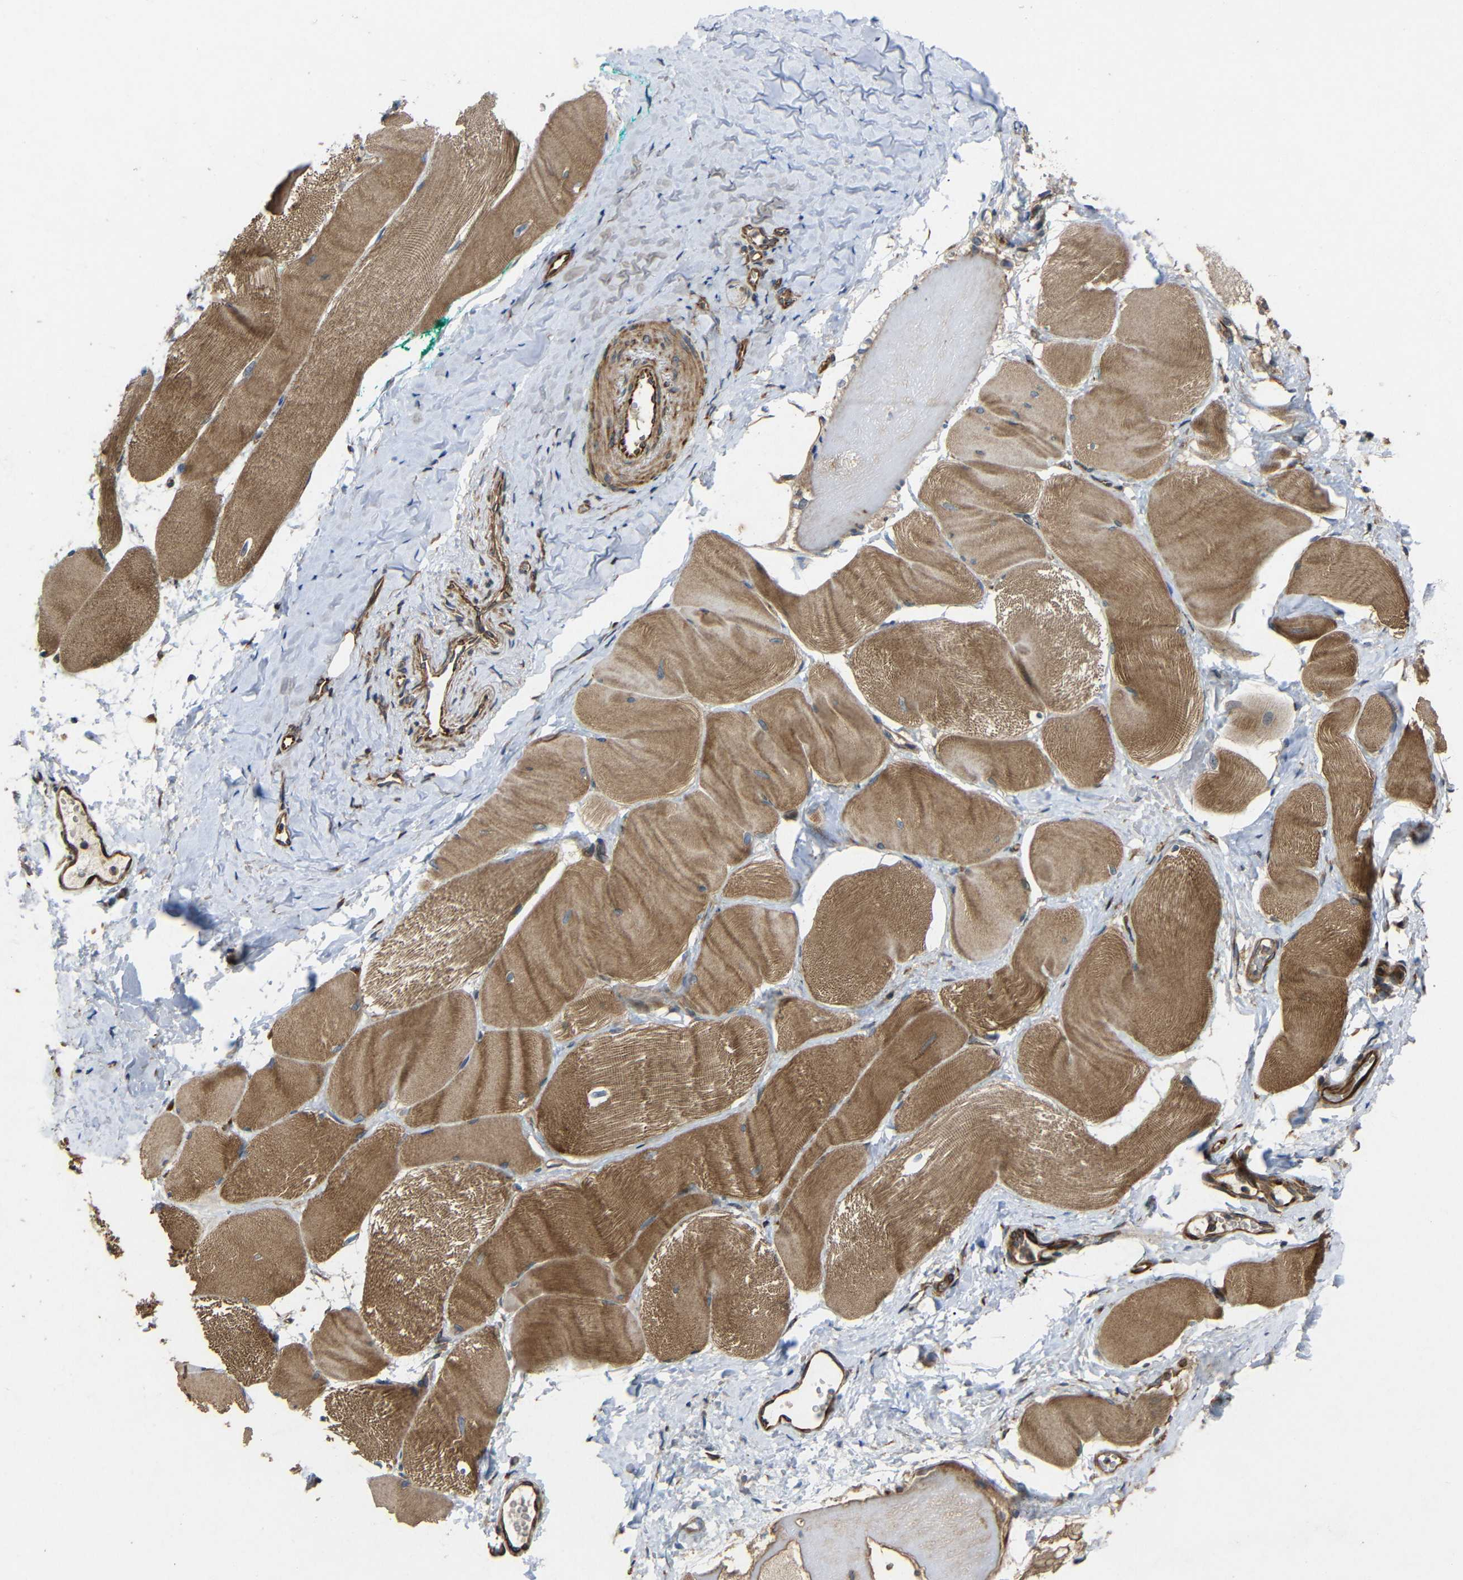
{"staining": {"intensity": "moderate", "quantity": ">75%", "location": "cytoplasmic/membranous"}, "tissue": "skeletal muscle", "cell_type": "Myocytes", "image_type": "normal", "snomed": [{"axis": "morphology", "description": "Normal tissue, NOS"}, {"axis": "morphology", "description": "Squamous cell carcinoma, NOS"}, {"axis": "topography", "description": "Skeletal muscle"}], "caption": "Immunohistochemistry (IHC) (DAB) staining of unremarkable skeletal muscle reveals moderate cytoplasmic/membranous protein positivity in about >75% of myocytes.", "gene": "EIF2S1", "patient": {"sex": "male", "age": 51}}